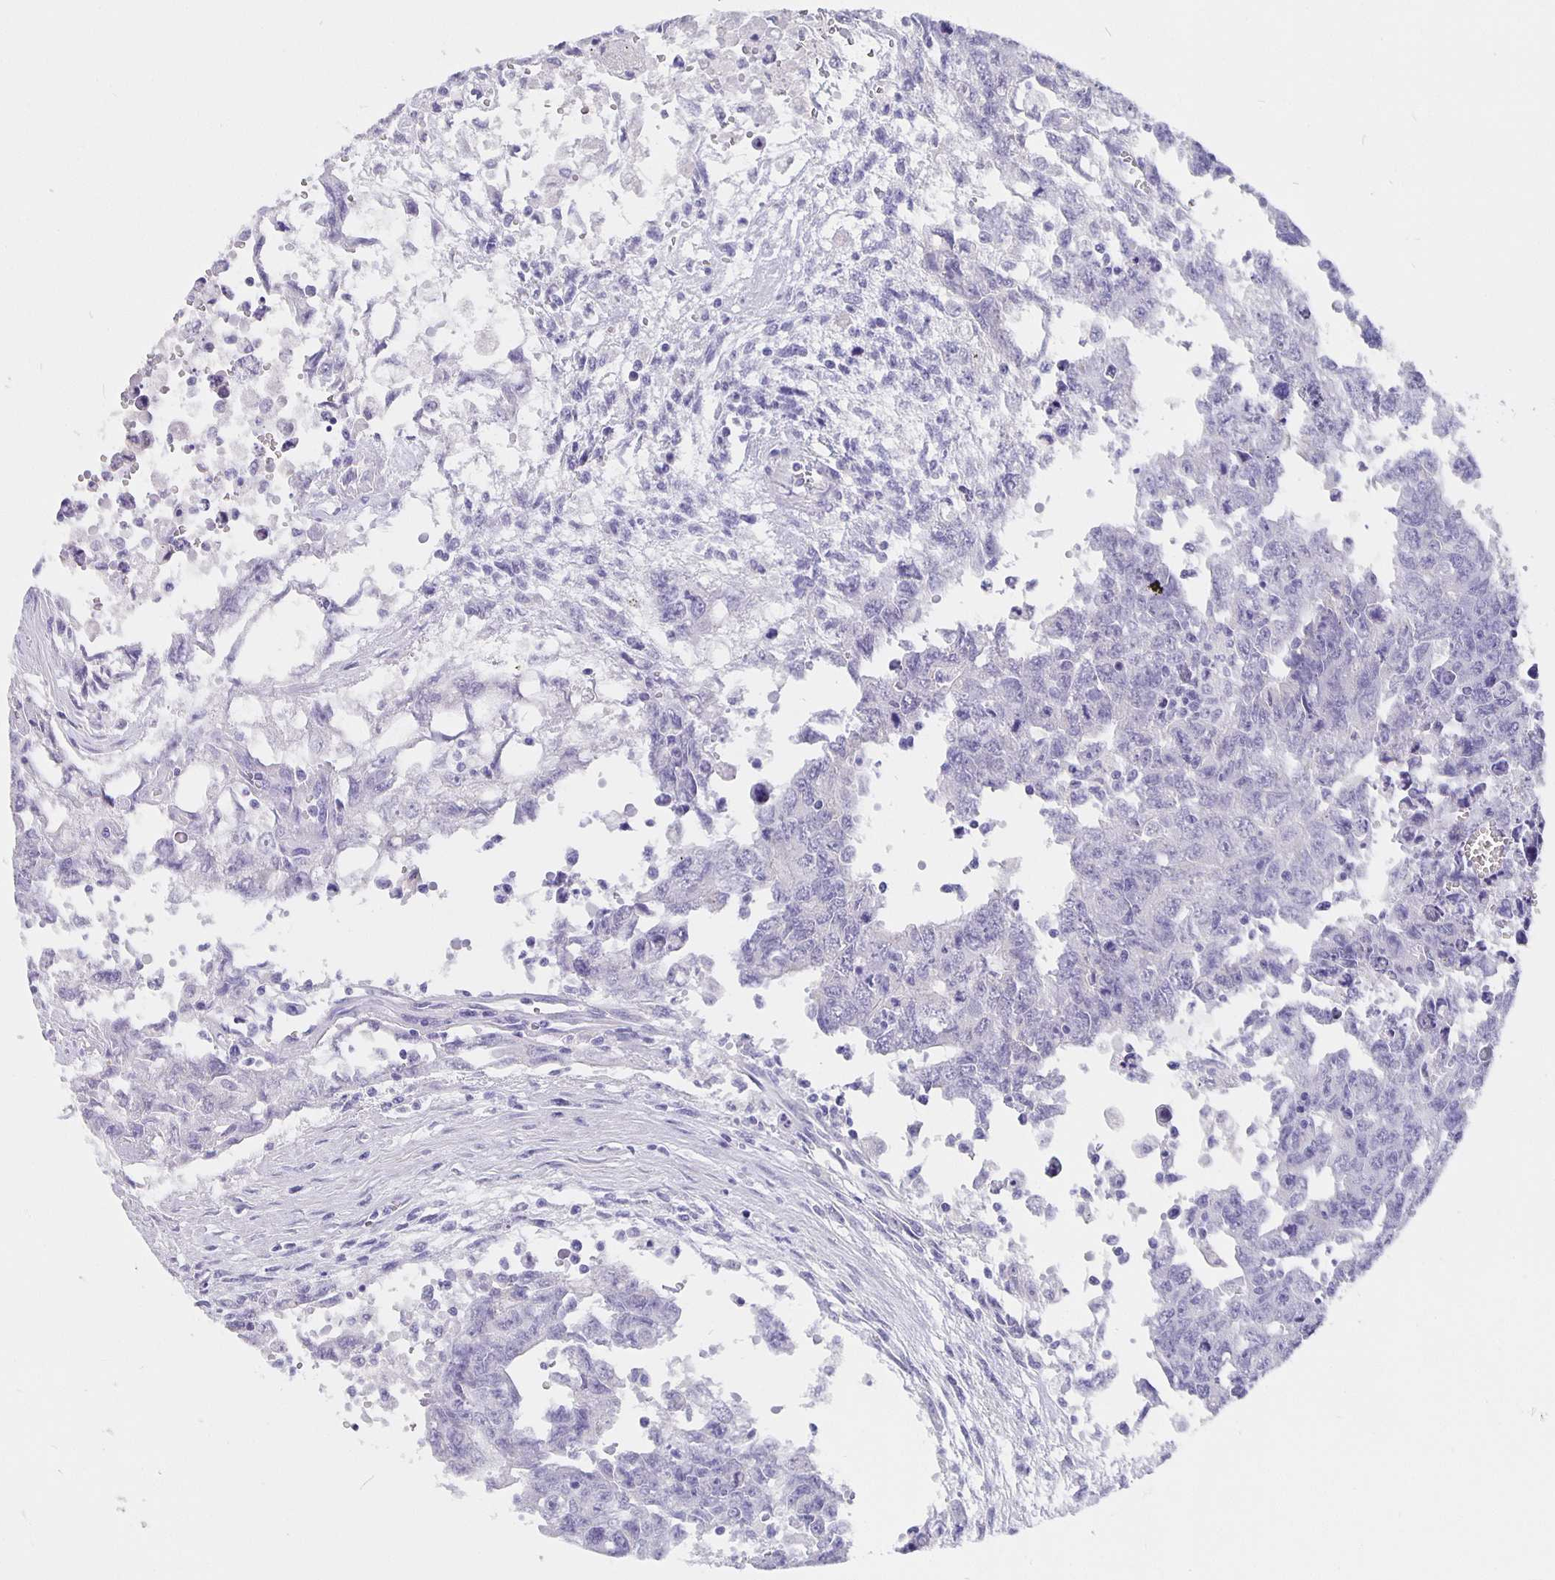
{"staining": {"intensity": "negative", "quantity": "none", "location": "none"}, "tissue": "testis cancer", "cell_type": "Tumor cells", "image_type": "cancer", "snomed": [{"axis": "morphology", "description": "Carcinoma, Embryonal, NOS"}, {"axis": "topography", "description": "Testis"}], "caption": "IHC histopathology image of human testis embryonal carcinoma stained for a protein (brown), which reveals no positivity in tumor cells. Nuclei are stained in blue.", "gene": "CFAP74", "patient": {"sex": "male", "age": 24}}